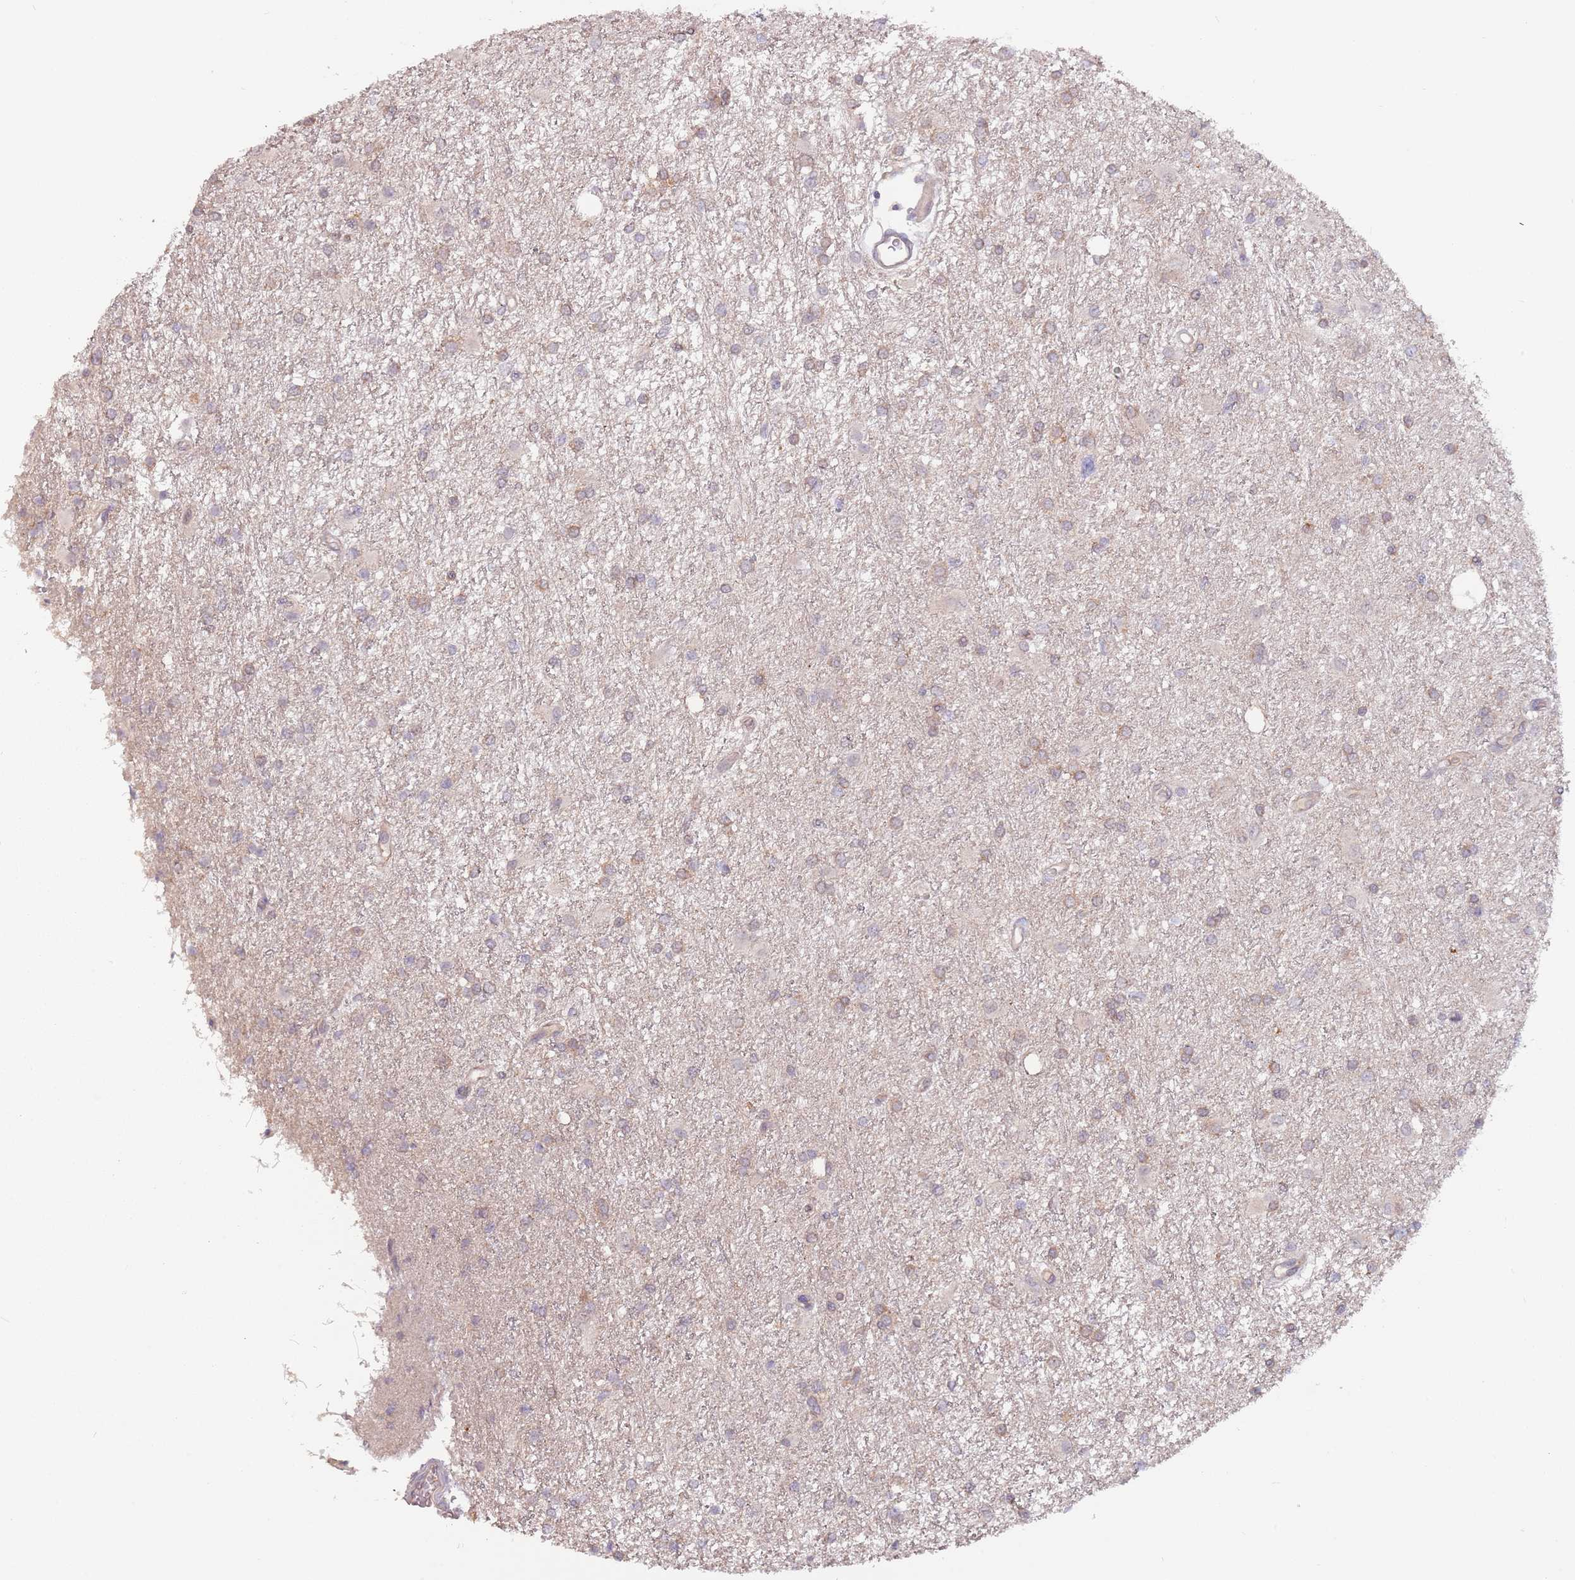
{"staining": {"intensity": "weak", "quantity": ">75%", "location": "cytoplasmic/membranous"}, "tissue": "glioma", "cell_type": "Tumor cells", "image_type": "cancer", "snomed": [{"axis": "morphology", "description": "Glioma, malignant, High grade"}, {"axis": "topography", "description": "Brain"}], "caption": "A brown stain shows weak cytoplasmic/membranous expression of a protein in glioma tumor cells.", "gene": "SAV1", "patient": {"sex": "female", "age": 50}}